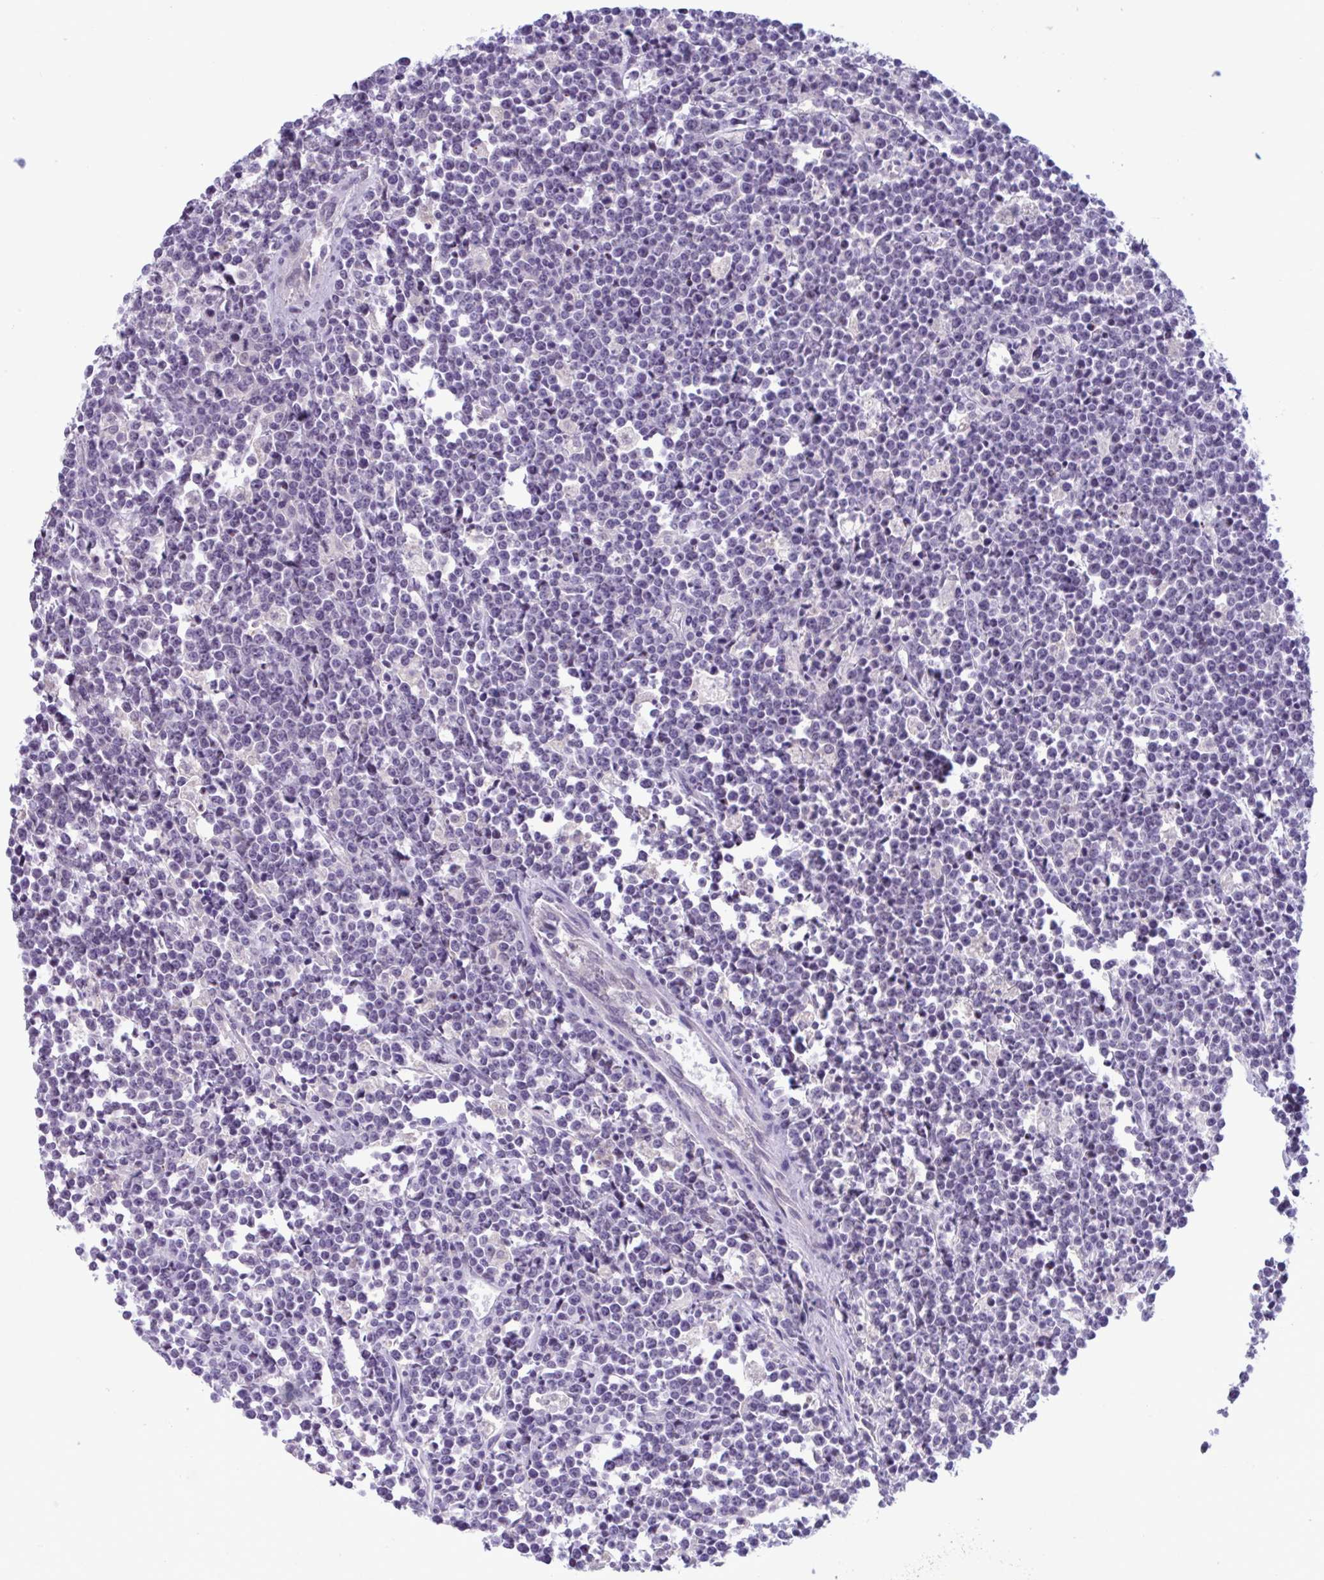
{"staining": {"intensity": "negative", "quantity": "none", "location": "none"}, "tissue": "lymphoma", "cell_type": "Tumor cells", "image_type": "cancer", "snomed": [{"axis": "morphology", "description": "Malignant lymphoma, non-Hodgkin's type, High grade"}, {"axis": "topography", "description": "Small intestine"}], "caption": "Human lymphoma stained for a protein using IHC shows no expression in tumor cells.", "gene": "WNT9B", "patient": {"sex": "female", "age": 56}}